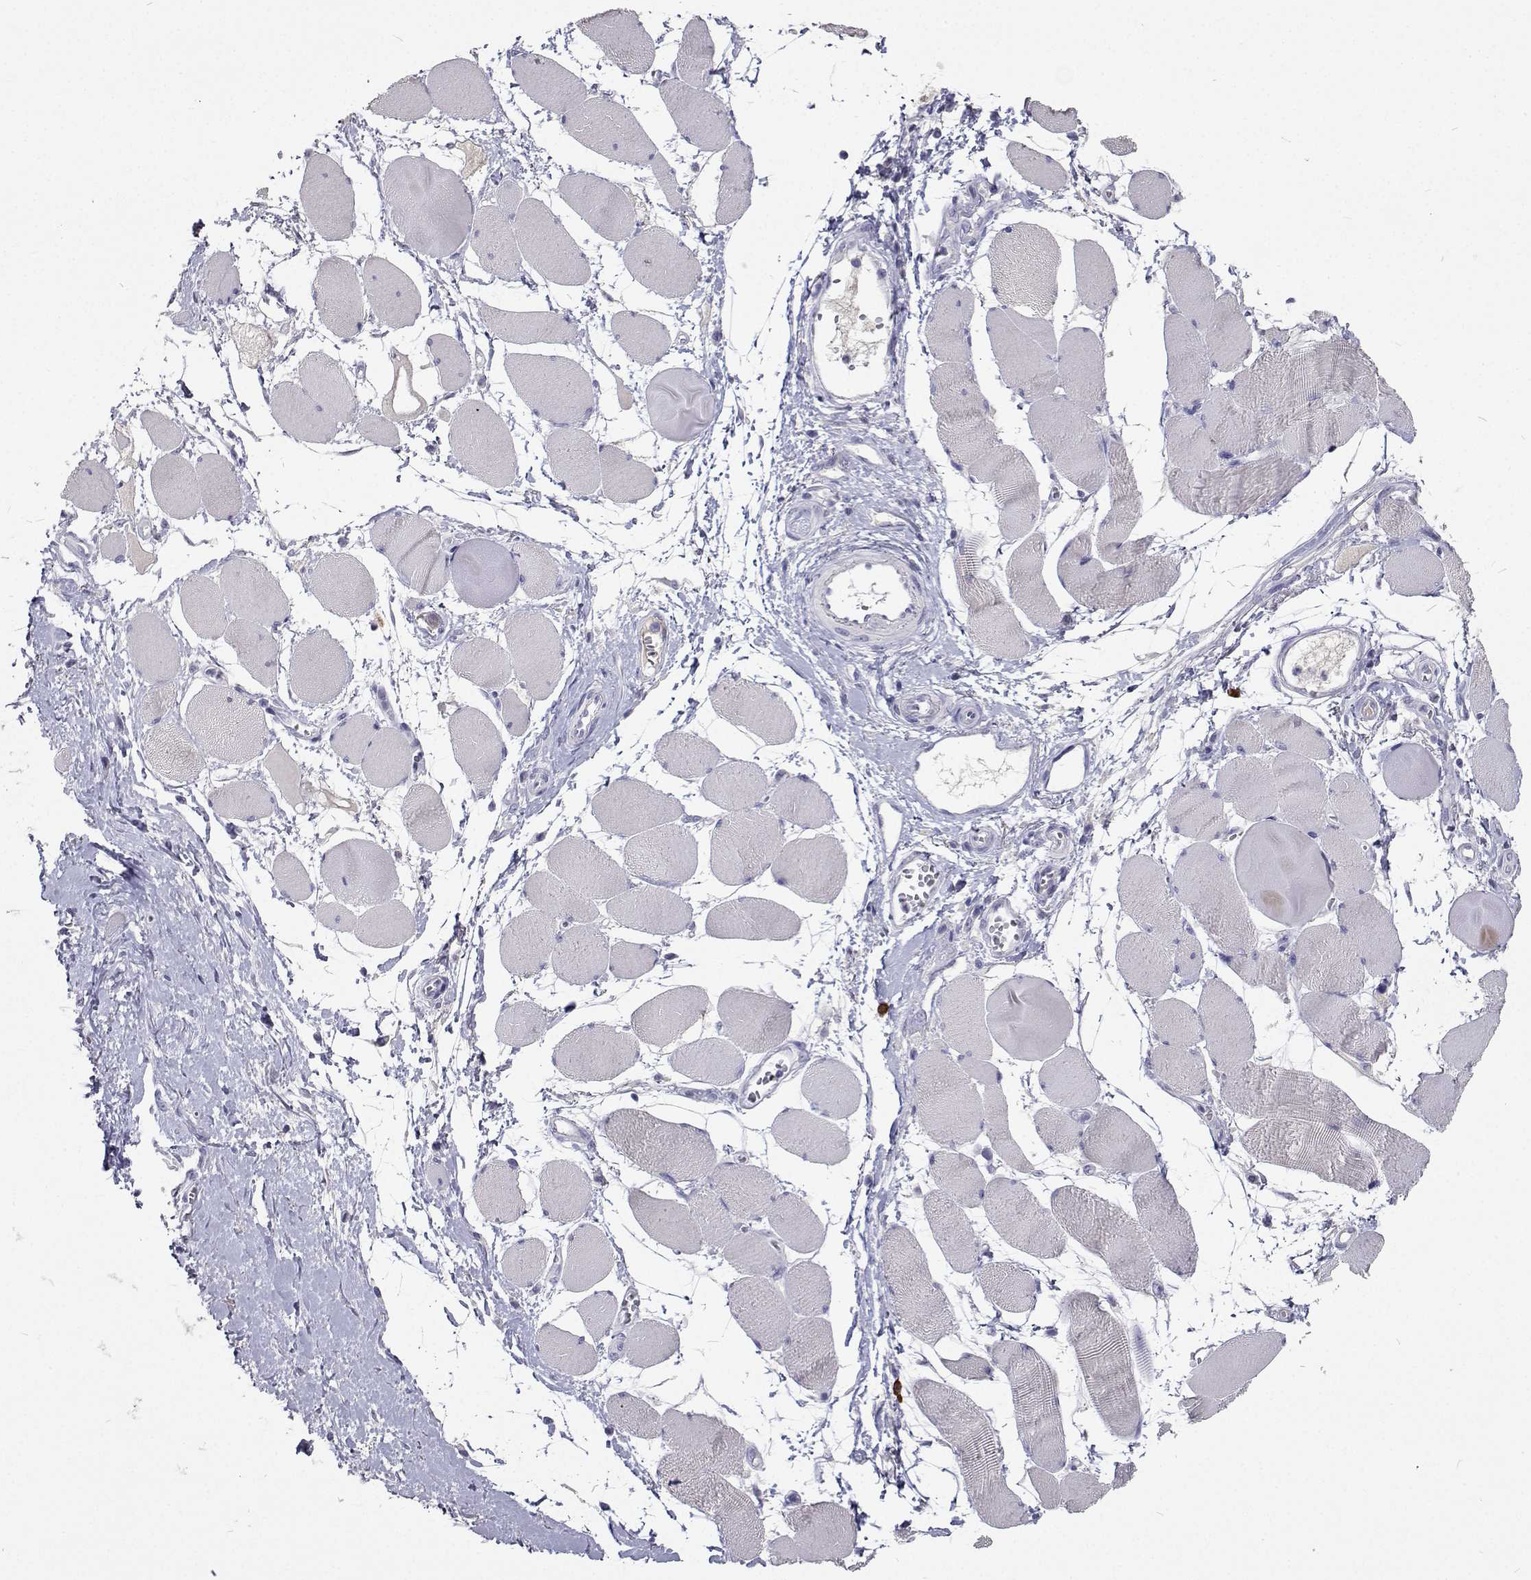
{"staining": {"intensity": "negative", "quantity": "none", "location": "none"}, "tissue": "skeletal muscle", "cell_type": "Myocytes", "image_type": "normal", "snomed": [{"axis": "morphology", "description": "Normal tissue, NOS"}, {"axis": "topography", "description": "Skeletal muscle"}], "caption": "This is a photomicrograph of immunohistochemistry (IHC) staining of normal skeletal muscle, which shows no staining in myocytes.", "gene": "CFAP44", "patient": {"sex": "female", "age": 75}}